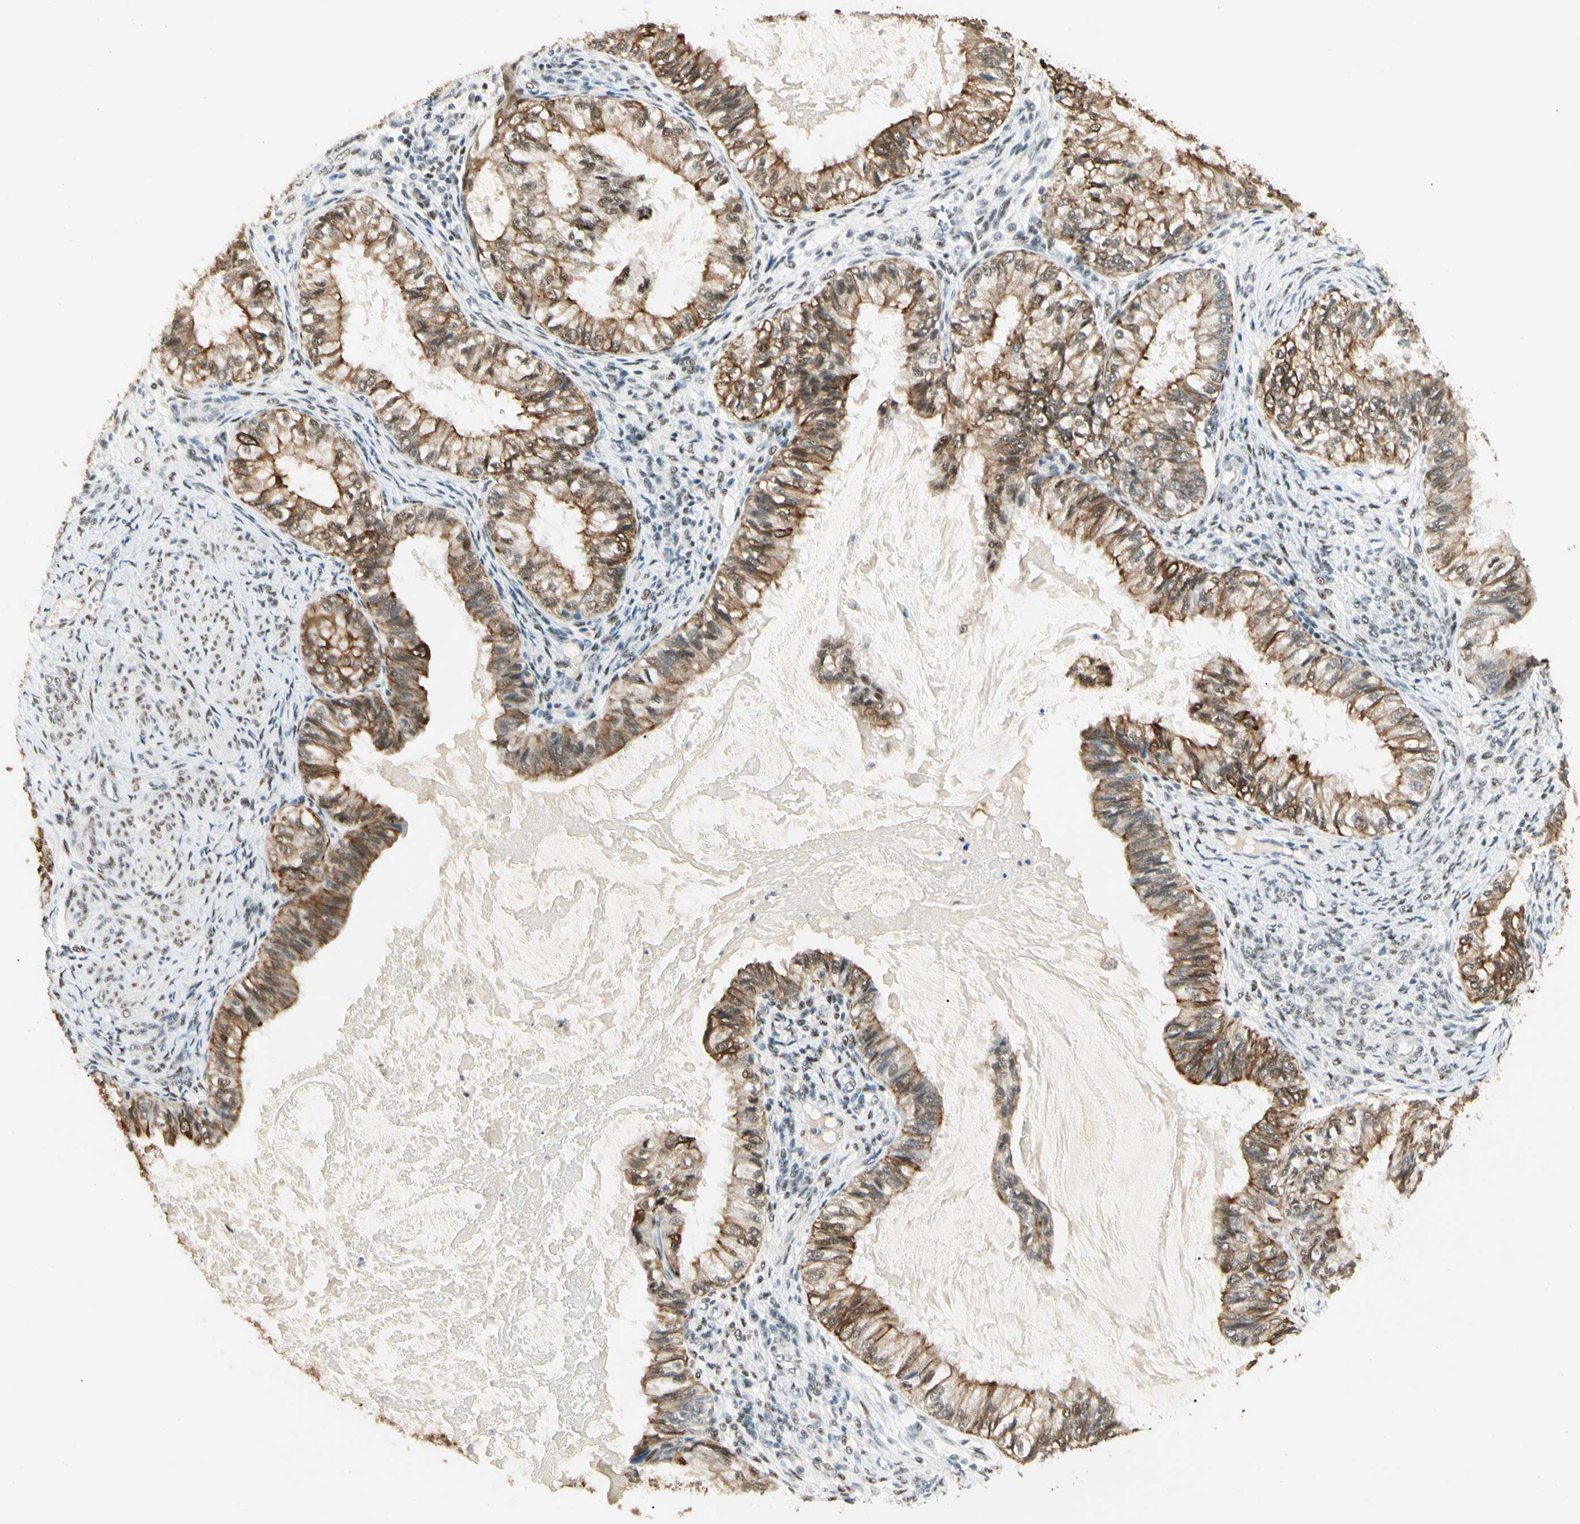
{"staining": {"intensity": "moderate", "quantity": ">75%", "location": "cytoplasmic/membranous"}, "tissue": "cervical cancer", "cell_type": "Tumor cells", "image_type": "cancer", "snomed": [{"axis": "morphology", "description": "Normal tissue, NOS"}, {"axis": "morphology", "description": "Adenocarcinoma, NOS"}, {"axis": "topography", "description": "Cervix"}, {"axis": "topography", "description": "Endometrium"}], "caption": "Immunohistochemical staining of cervical cancer demonstrates moderate cytoplasmic/membranous protein staining in about >75% of tumor cells.", "gene": "ATXN1", "patient": {"sex": "female", "age": 86}}